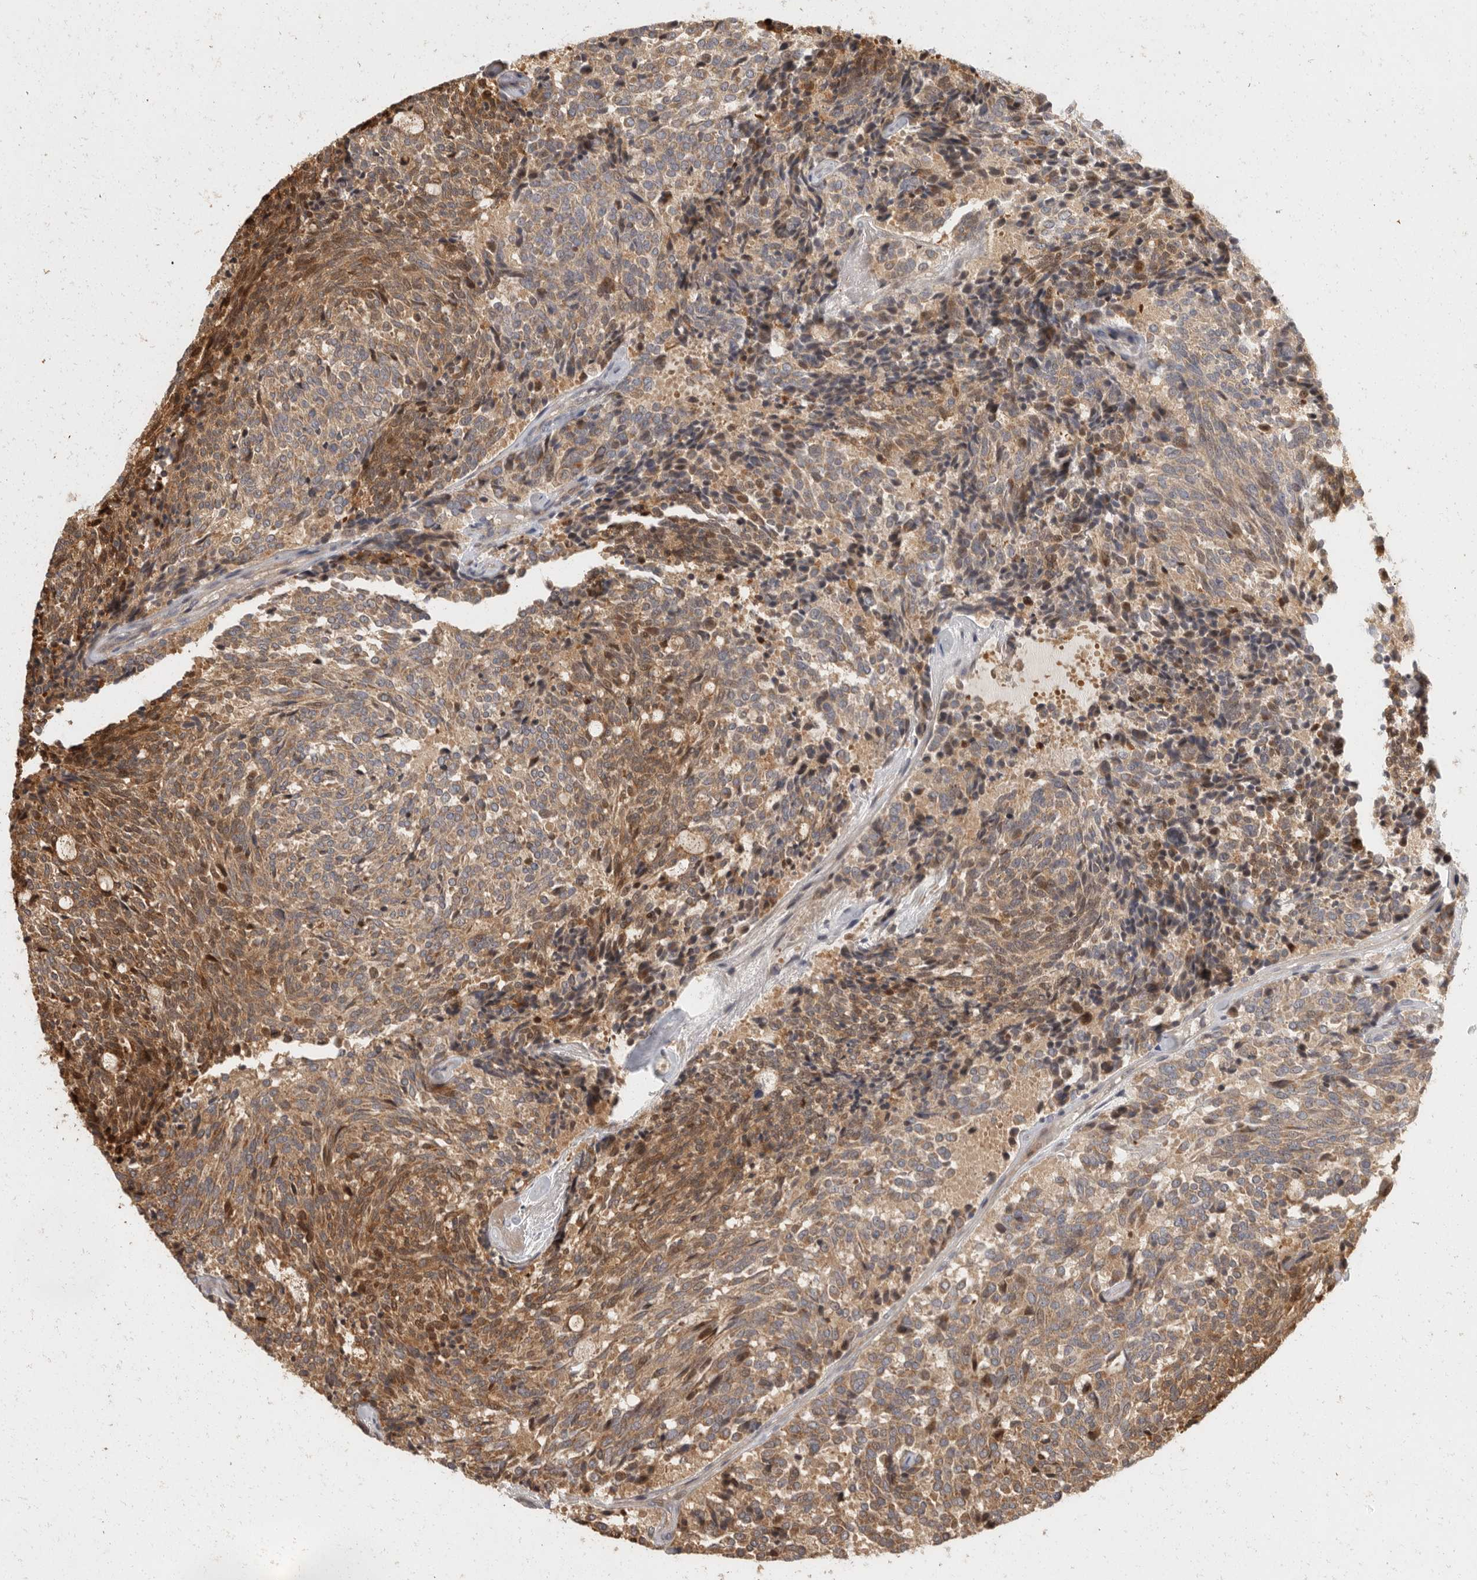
{"staining": {"intensity": "moderate", "quantity": ">75%", "location": "cytoplasmic/membranous"}, "tissue": "carcinoid", "cell_type": "Tumor cells", "image_type": "cancer", "snomed": [{"axis": "morphology", "description": "Carcinoid, malignant, NOS"}, {"axis": "topography", "description": "Pancreas"}], "caption": "Protein positivity by IHC reveals moderate cytoplasmic/membranous expression in about >75% of tumor cells in malignant carcinoid.", "gene": "SWT1", "patient": {"sex": "female", "age": 54}}